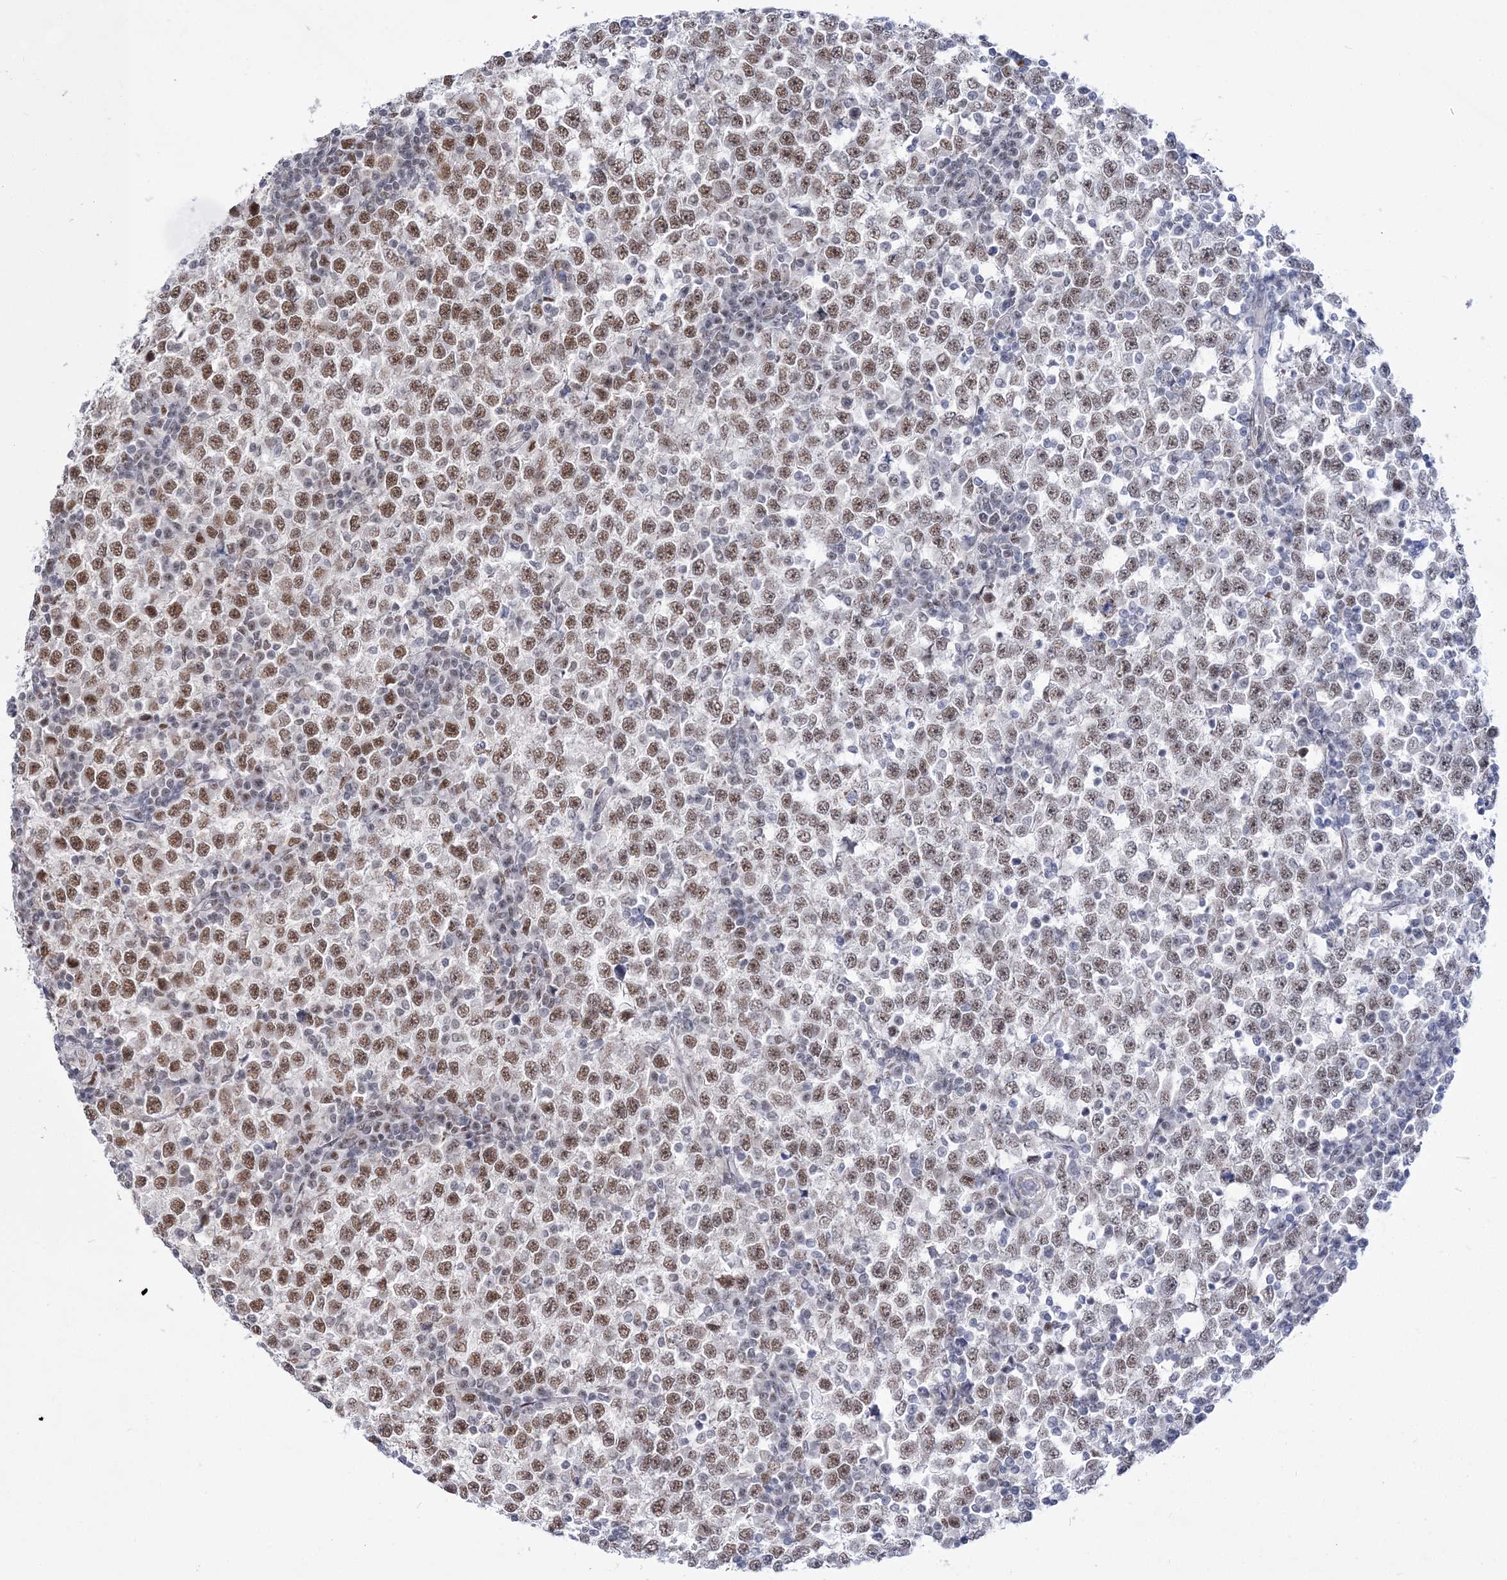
{"staining": {"intensity": "strong", "quantity": "25%-75%", "location": "nuclear"}, "tissue": "testis cancer", "cell_type": "Tumor cells", "image_type": "cancer", "snomed": [{"axis": "morphology", "description": "Seminoma, NOS"}, {"axis": "topography", "description": "Testis"}], "caption": "This photomicrograph reveals IHC staining of testis cancer (seminoma), with high strong nuclear positivity in approximately 25%-75% of tumor cells.", "gene": "NSUN2", "patient": {"sex": "male", "age": 65}}